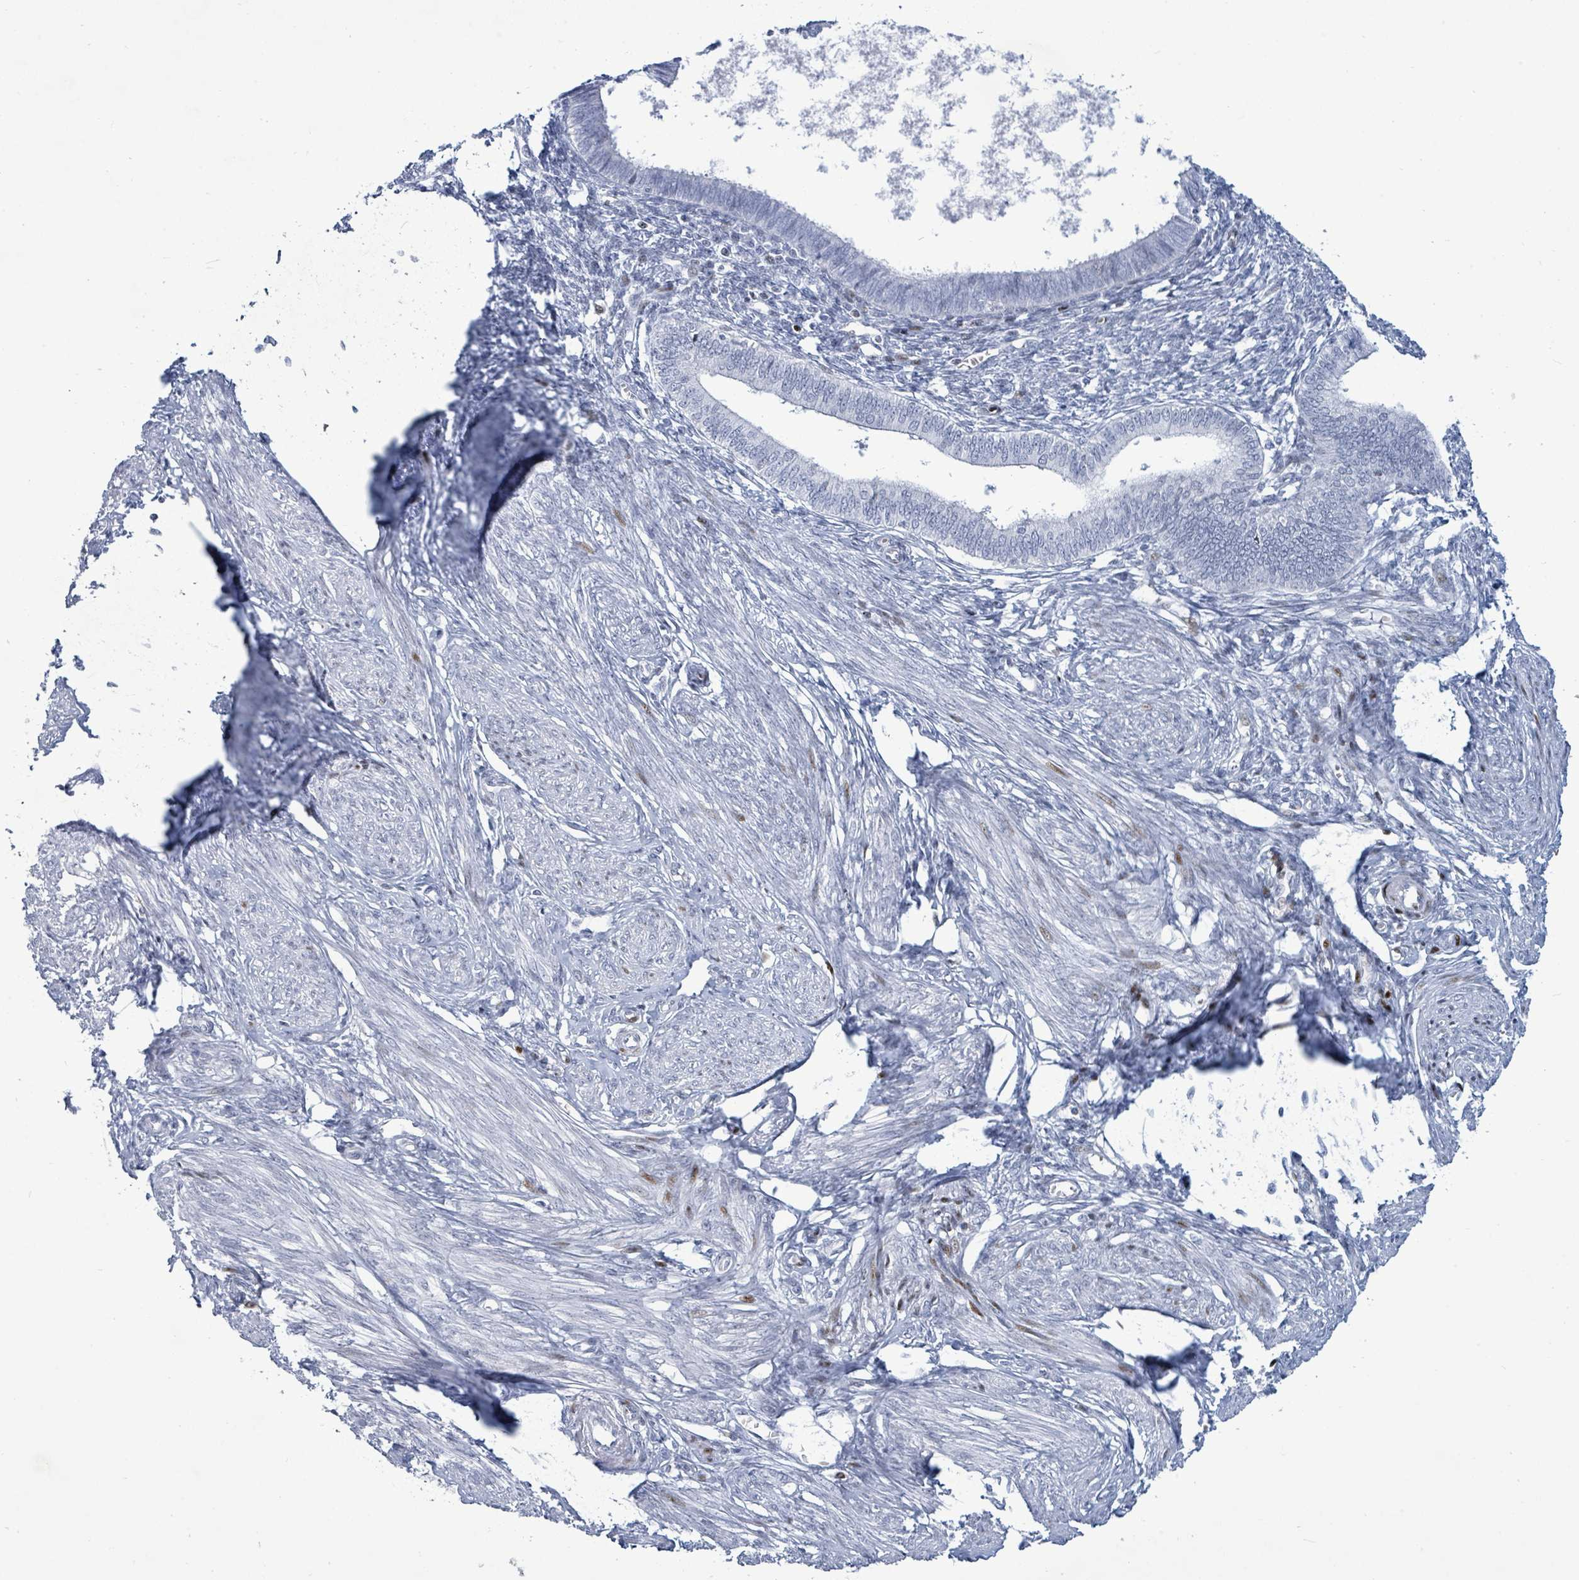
{"staining": {"intensity": "negative", "quantity": "none", "location": "none"}, "tissue": "endometrium", "cell_type": "Cells in endometrial stroma", "image_type": "normal", "snomed": [{"axis": "morphology", "description": "Normal tissue, NOS"}, {"axis": "topography", "description": "Endometrium"}], "caption": "The histopathology image exhibits no staining of cells in endometrial stroma in normal endometrium.", "gene": "MALL", "patient": {"sex": "female", "age": 46}}